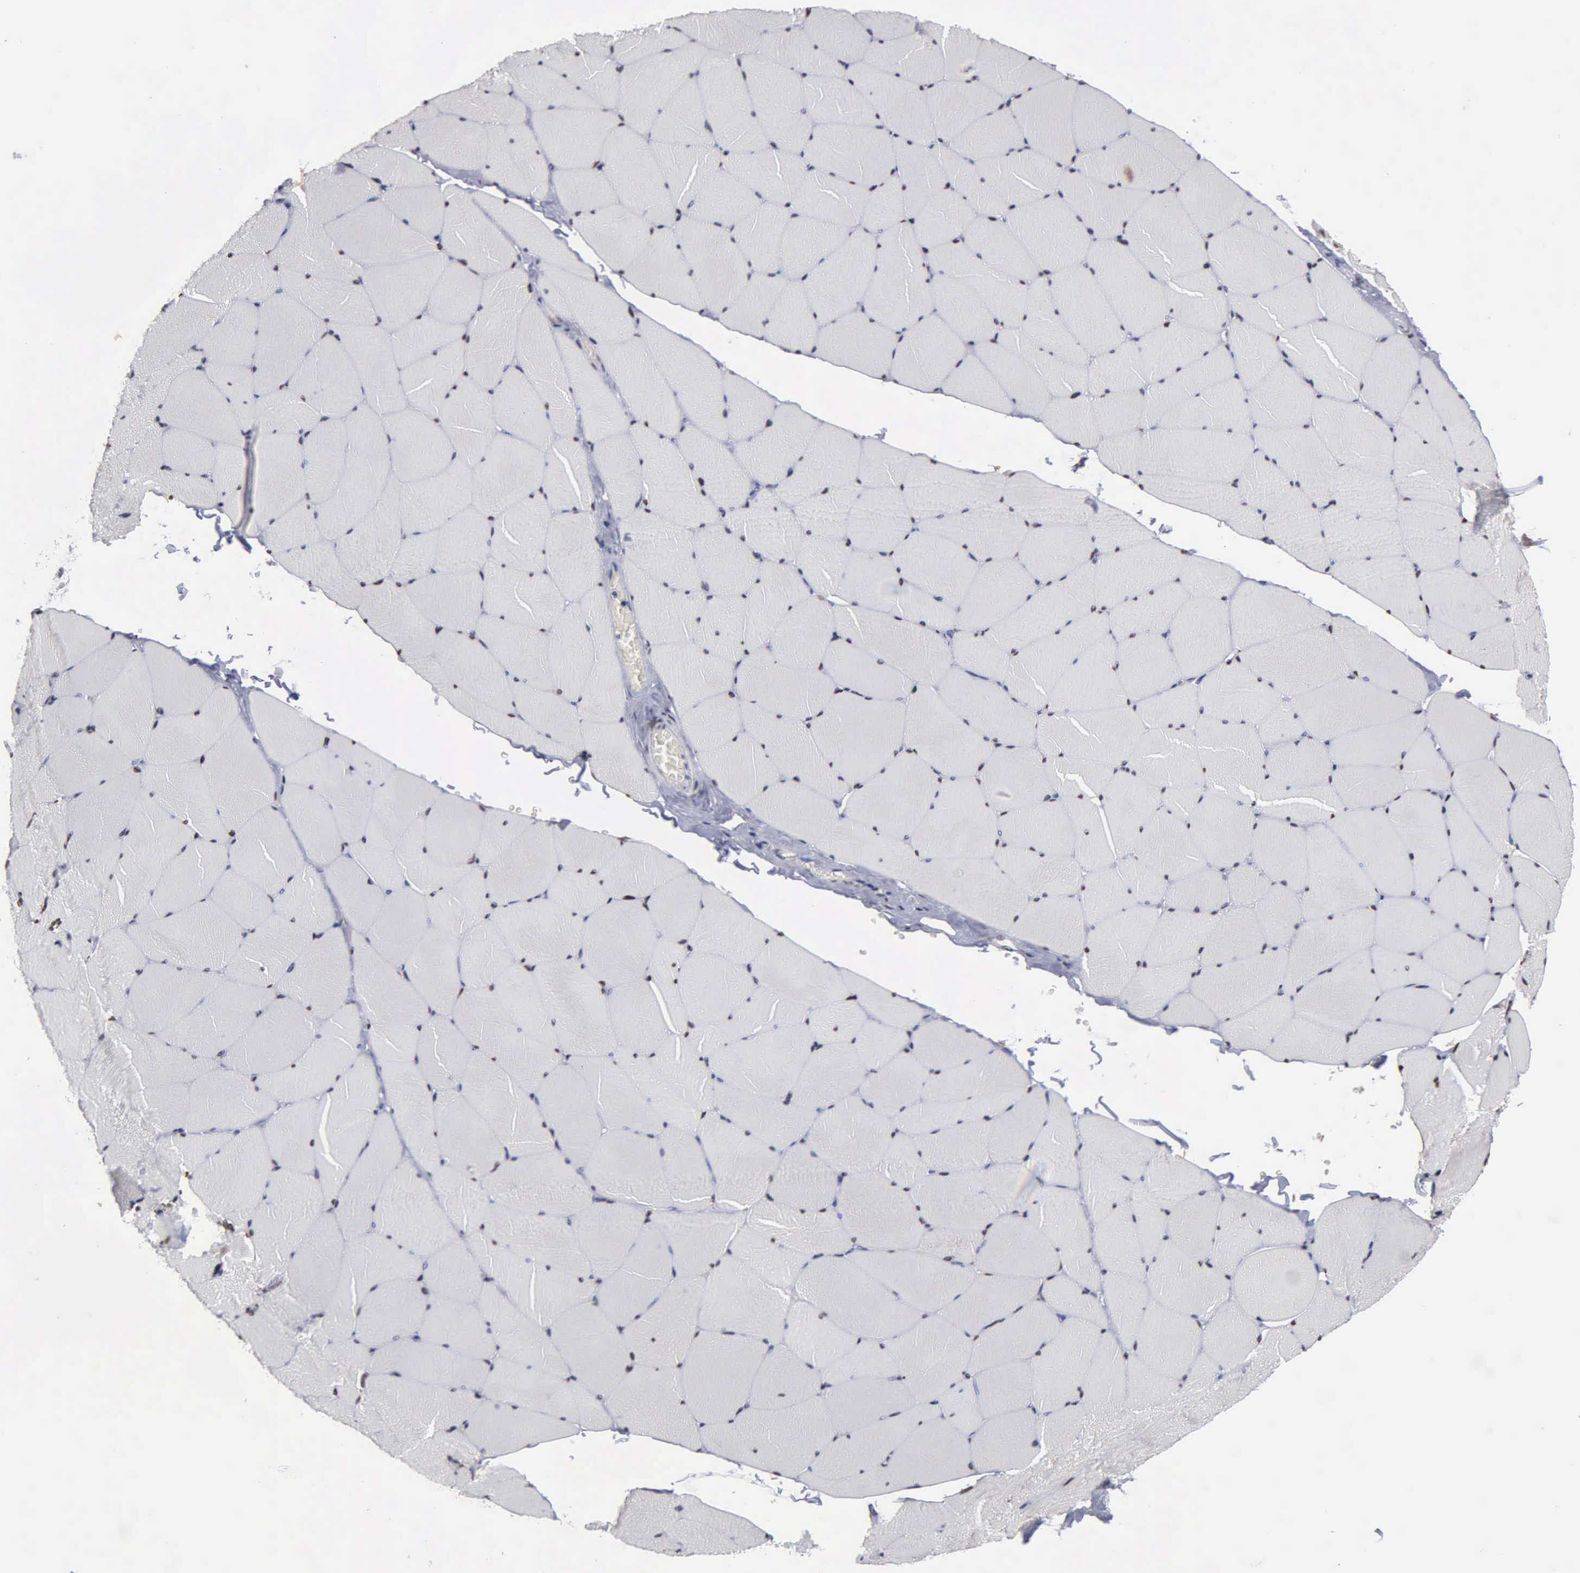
{"staining": {"intensity": "strong", "quantity": ">75%", "location": "nuclear"}, "tissue": "skeletal muscle", "cell_type": "Myocytes", "image_type": "normal", "snomed": [{"axis": "morphology", "description": "Normal tissue, NOS"}, {"axis": "topography", "description": "Skeletal muscle"}, {"axis": "topography", "description": "Salivary gland"}], "caption": "Brown immunohistochemical staining in unremarkable skeletal muscle shows strong nuclear expression in approximately >75% of myocytes. The staining is performed using DAB brown chromogen to label protein expression. The nuclei are counter-stained blue using hematoxylin.", "gene": "CCNG1", "patient": {"sex": "male", "age": 62}}